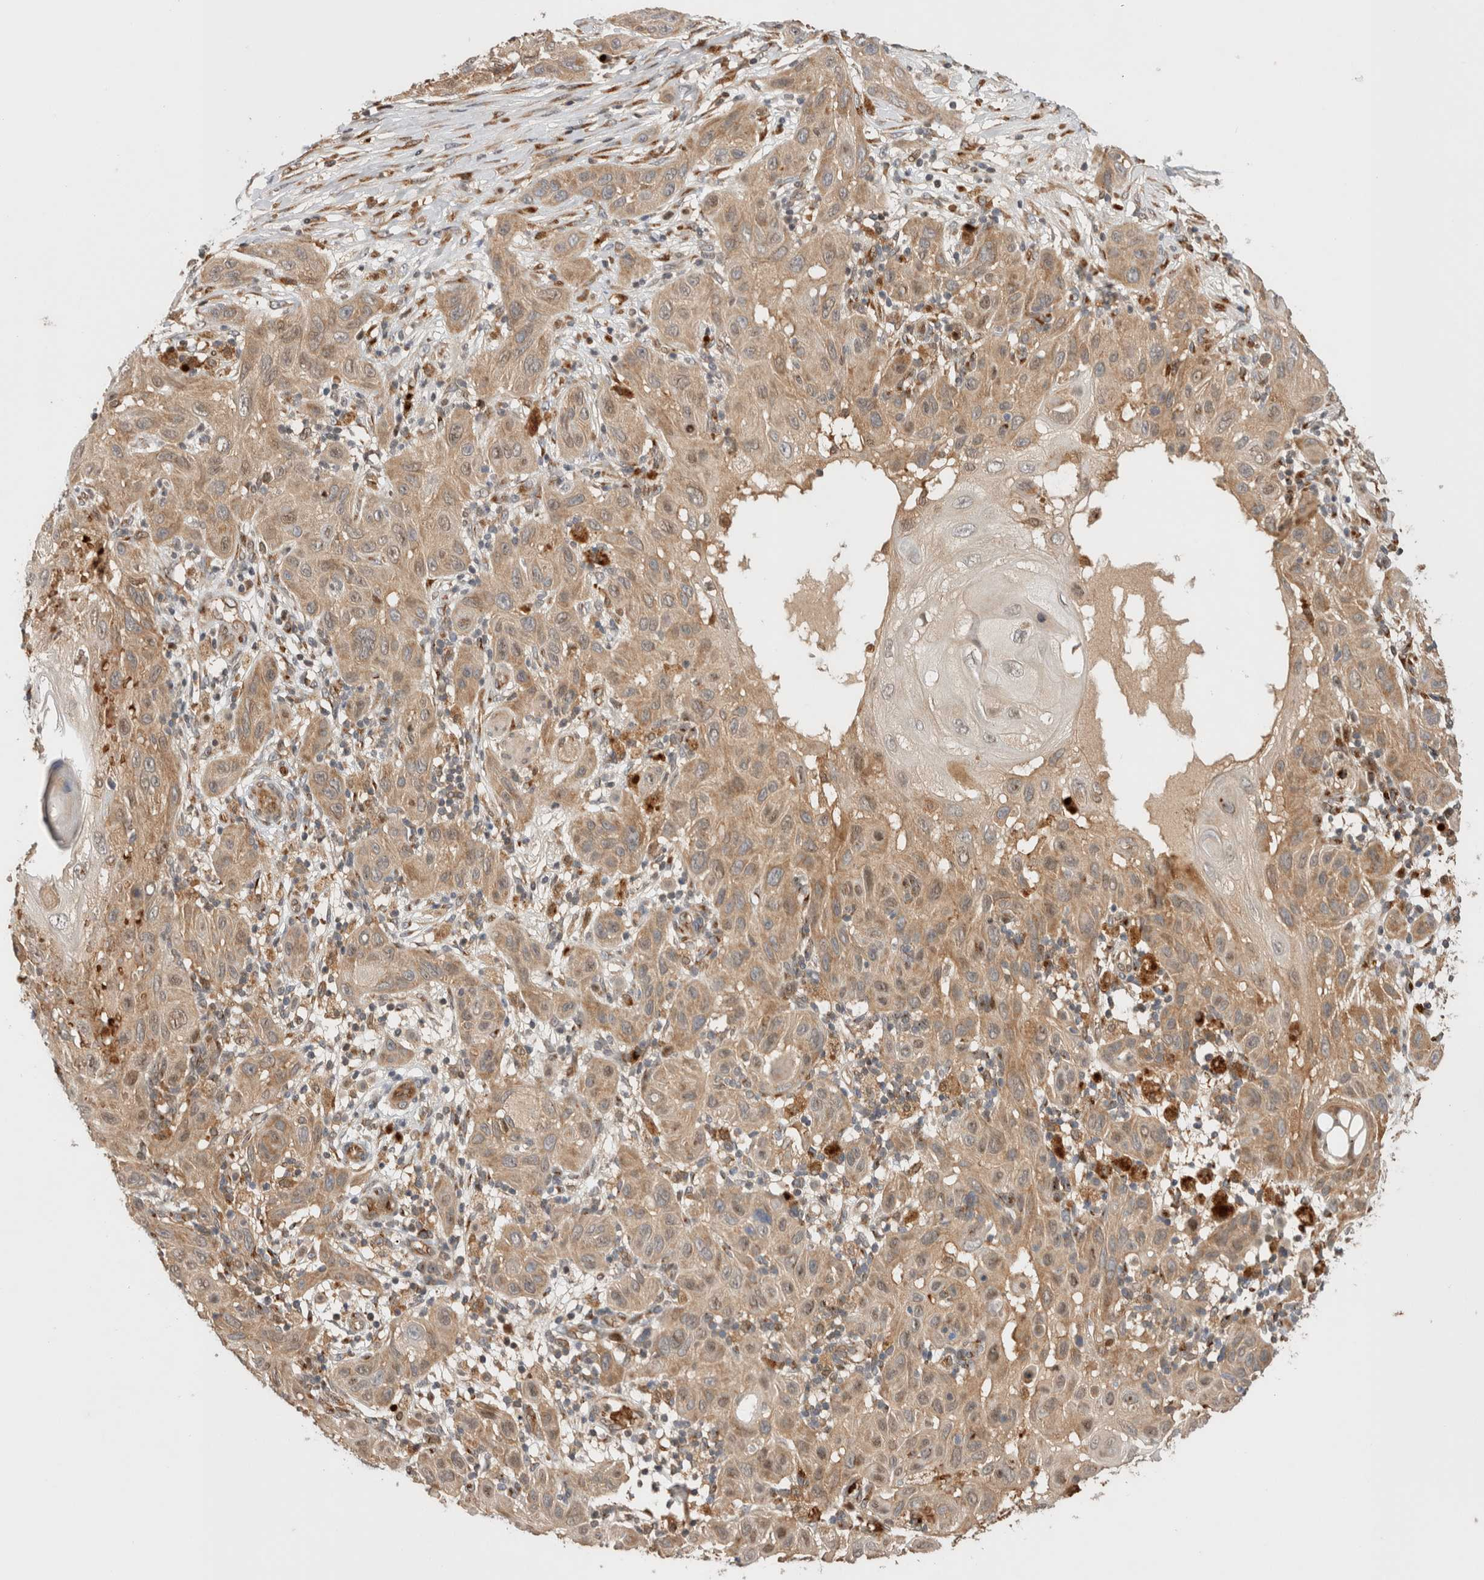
{"staining": {"intensity": "moderate", "quantity": ">75%", "location": "cytoplasmic/membranous"}, "tissue": "skin cancer", "cell_type": "Tumor cells", "image_type": "cancer", "snomed": [{"axis": "morphology", "description": "Squamous cell carcinoma, NOS"}, {"axis": "topography", "description": "Skin"}], "caption": "There is medium levels of moderate cytoplasmic/membranous positivity in tumor cells of skin cancer, as demonstrated by immunohistochemical staining (brown color).", "gene": "OTUD6B", "patient": {"sex": "female", "age": 96}}